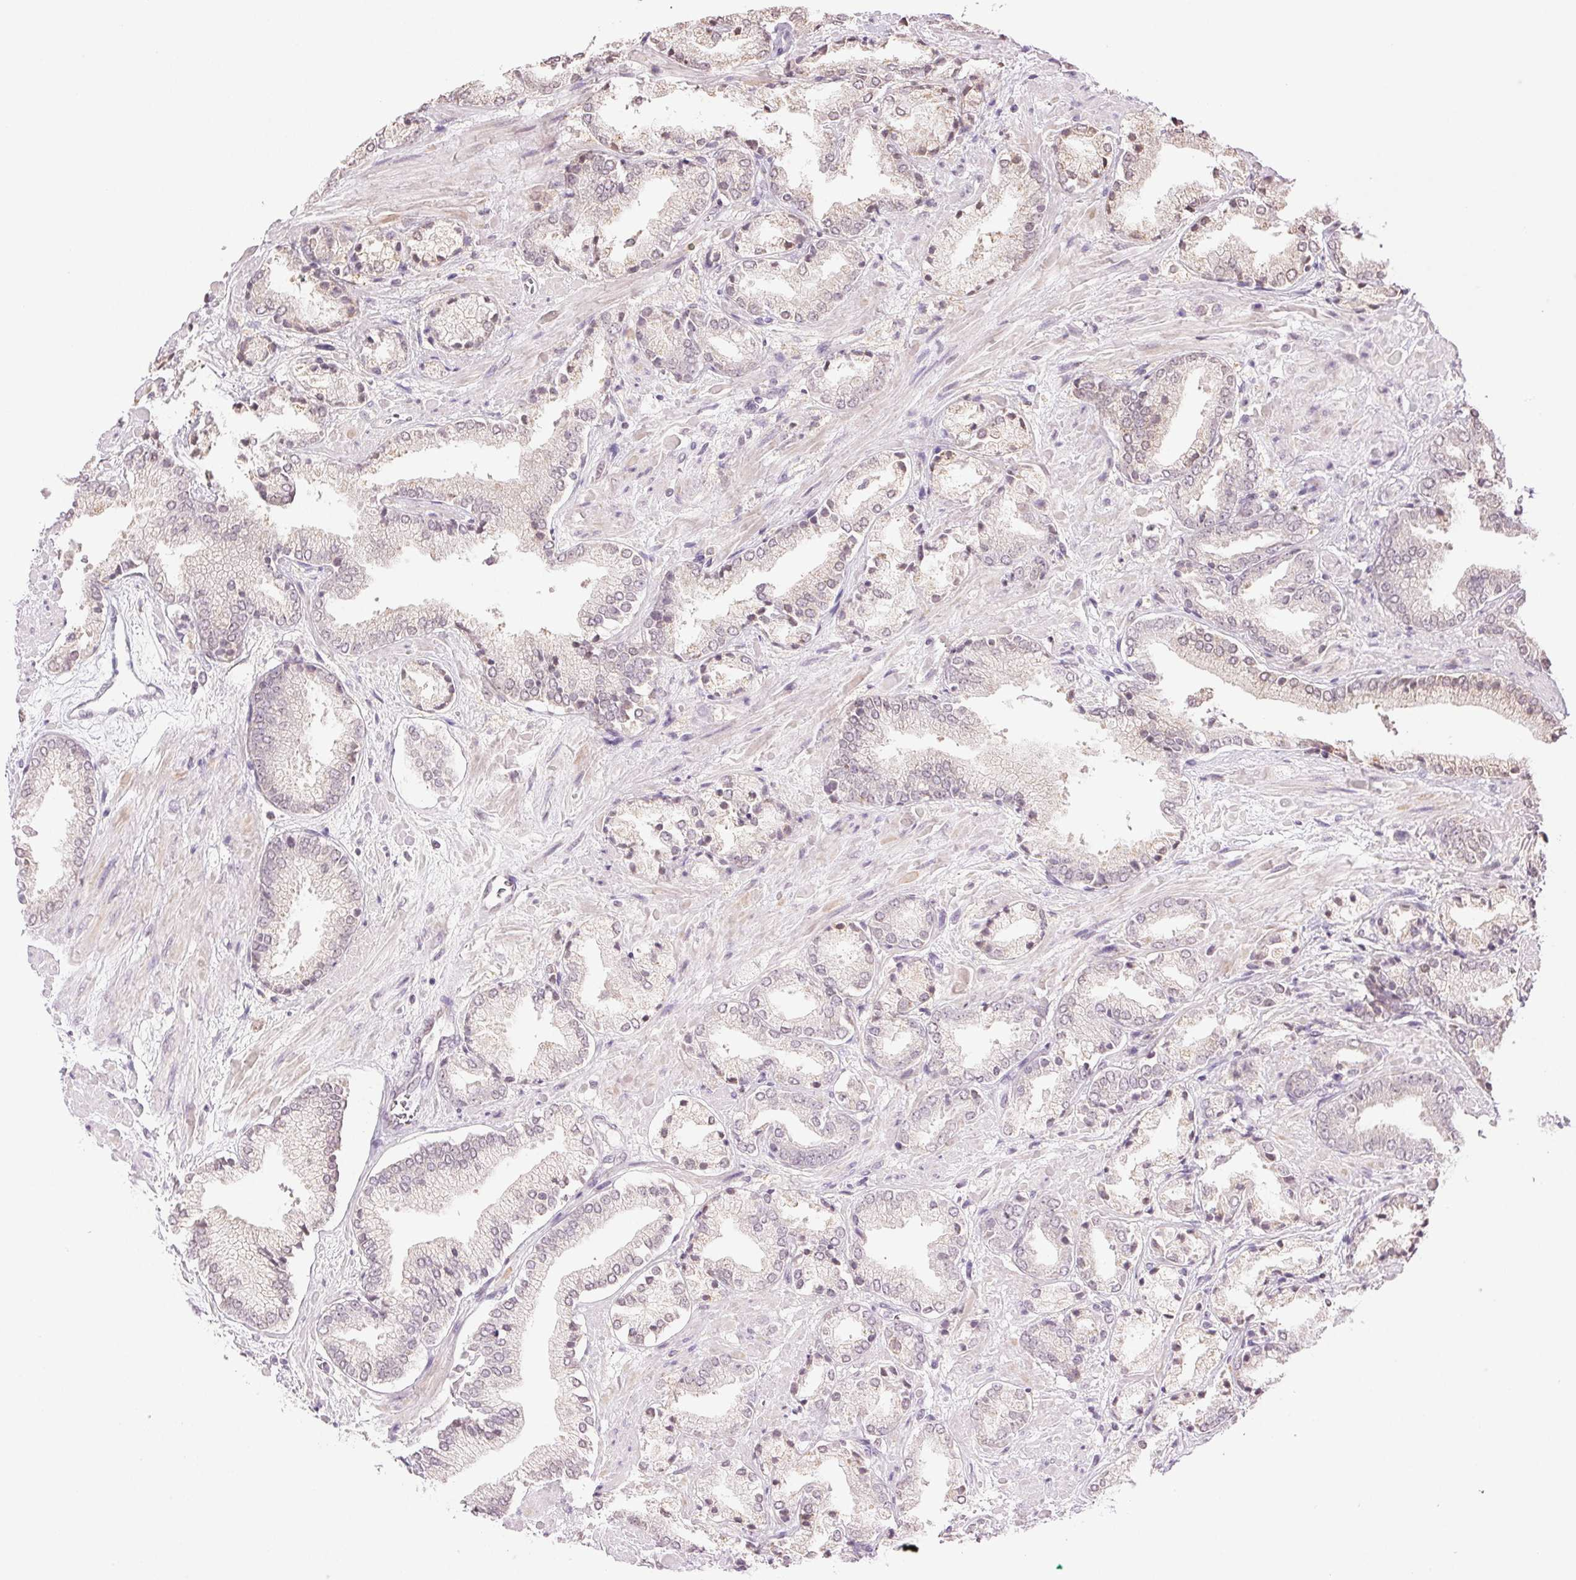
{"staining": {"intensity": "negative", "quantity": "none", "location": "none"}, "tissue": "prostate cancer", "cell_type": "Tumor cells", "image_type": "cancer", "snomed": [{"axis": "morphology", "description": "Adenocarcinoma, High grade"}, {"axis": "topography", "description": "Prostate"}], "caption": "An IHC micrograph of prostate cancer (high-grade adenocarcinoma) is shown. There is no staining in tumor cells of prostate cancer (high-grade adenocarcinoma).", "gene": "TNNT3", "patient": {"sex": "male", "age": 56}}